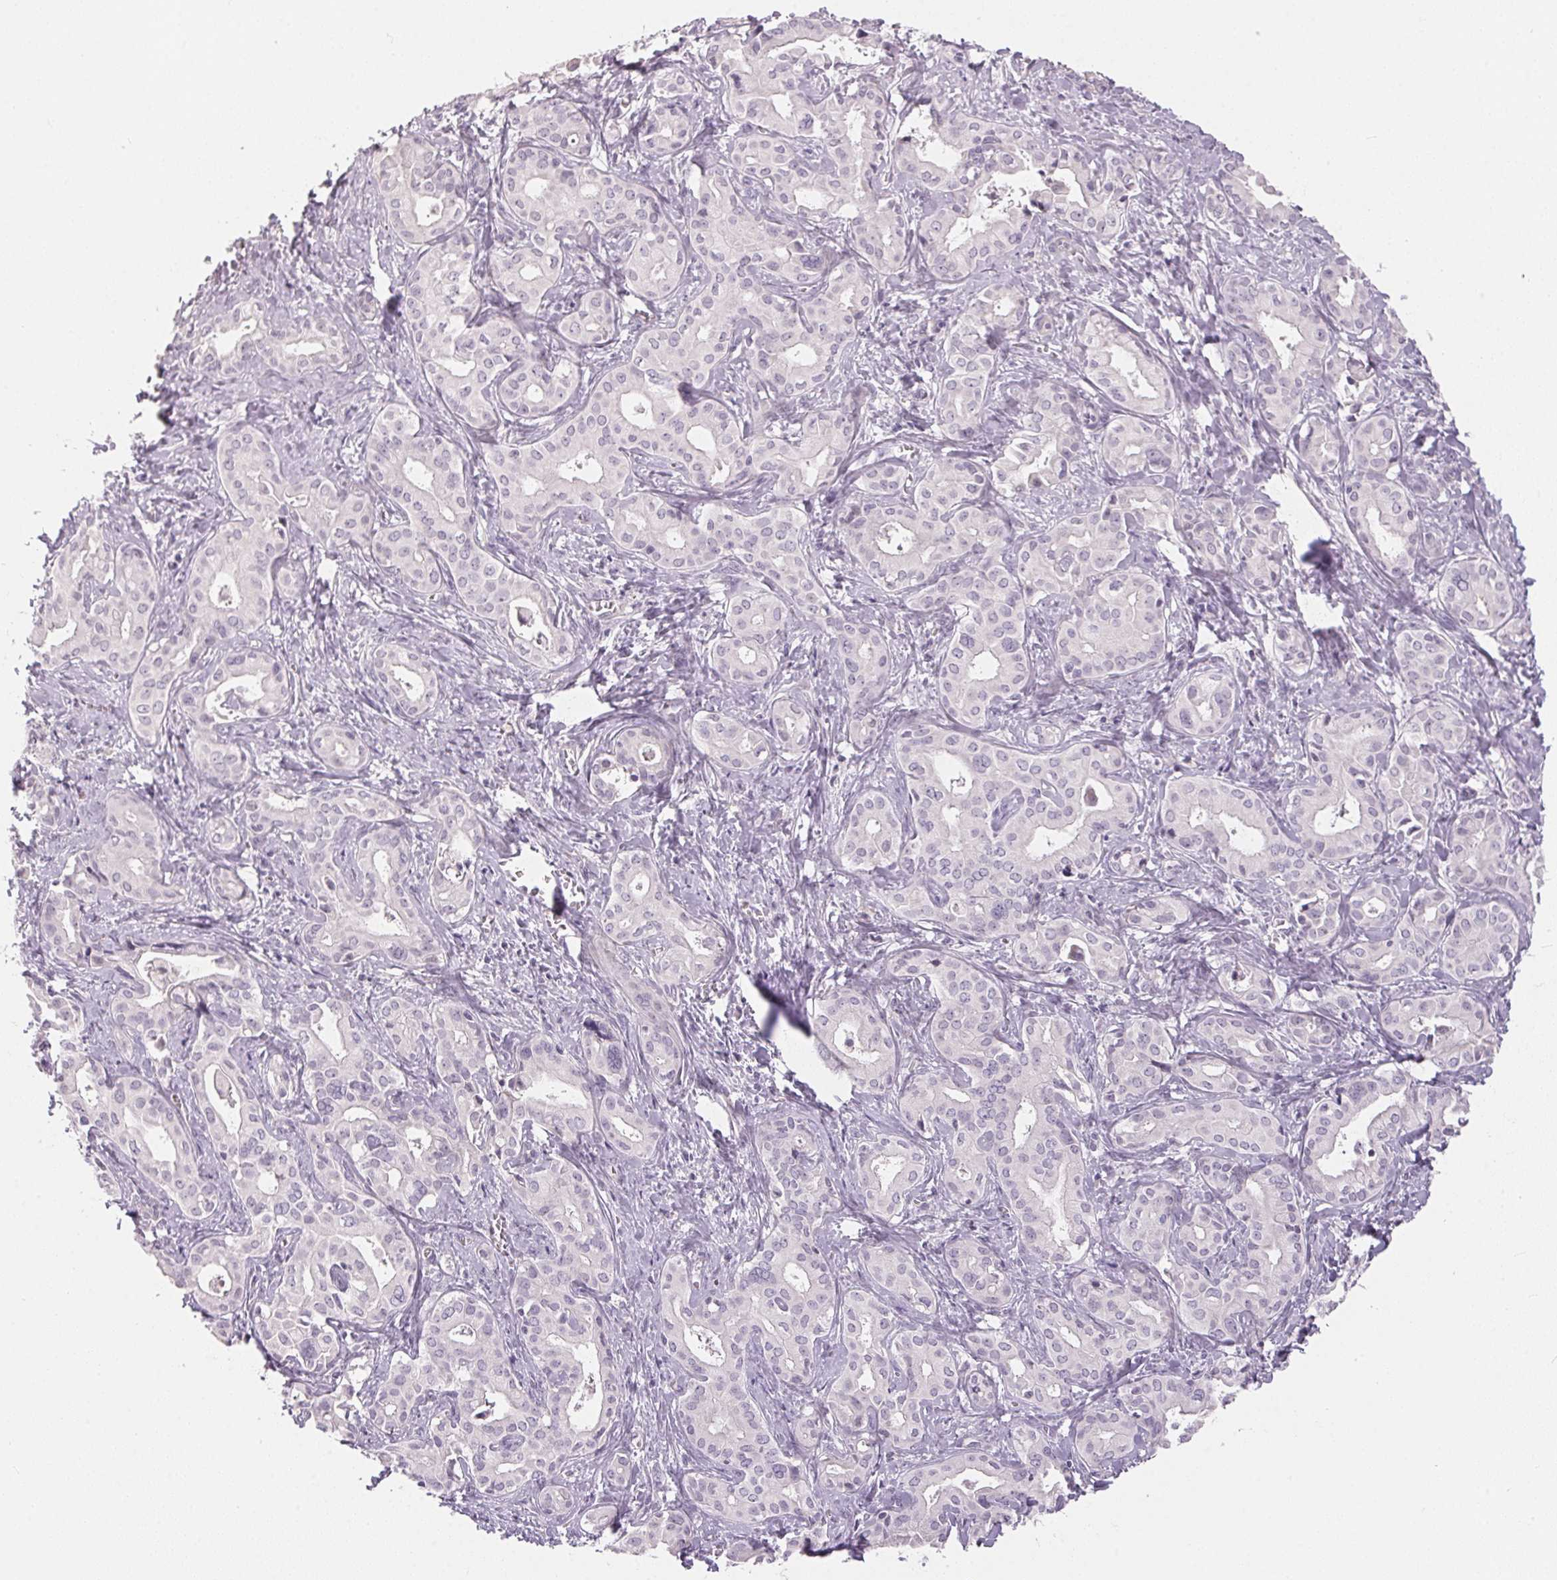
{"staining": {"intensity": "negative", "quantity": "none", "location": "none"}, "tissue": "liver cancer", "cell_type": "Tumor cells", "image_type": "cancer", "snomed": [{"axis": "morphology", "description": "Cholangiocarcinoma"}, {"axis": "topography", "description": "Liver"}], "caption": "Histopathology image shows no significant protein expression in tumor cells of liver cancer (cholangiocarcinoma).", "gene": "GDAP1L1", "patient": {"sex": "female", "age": 65}}